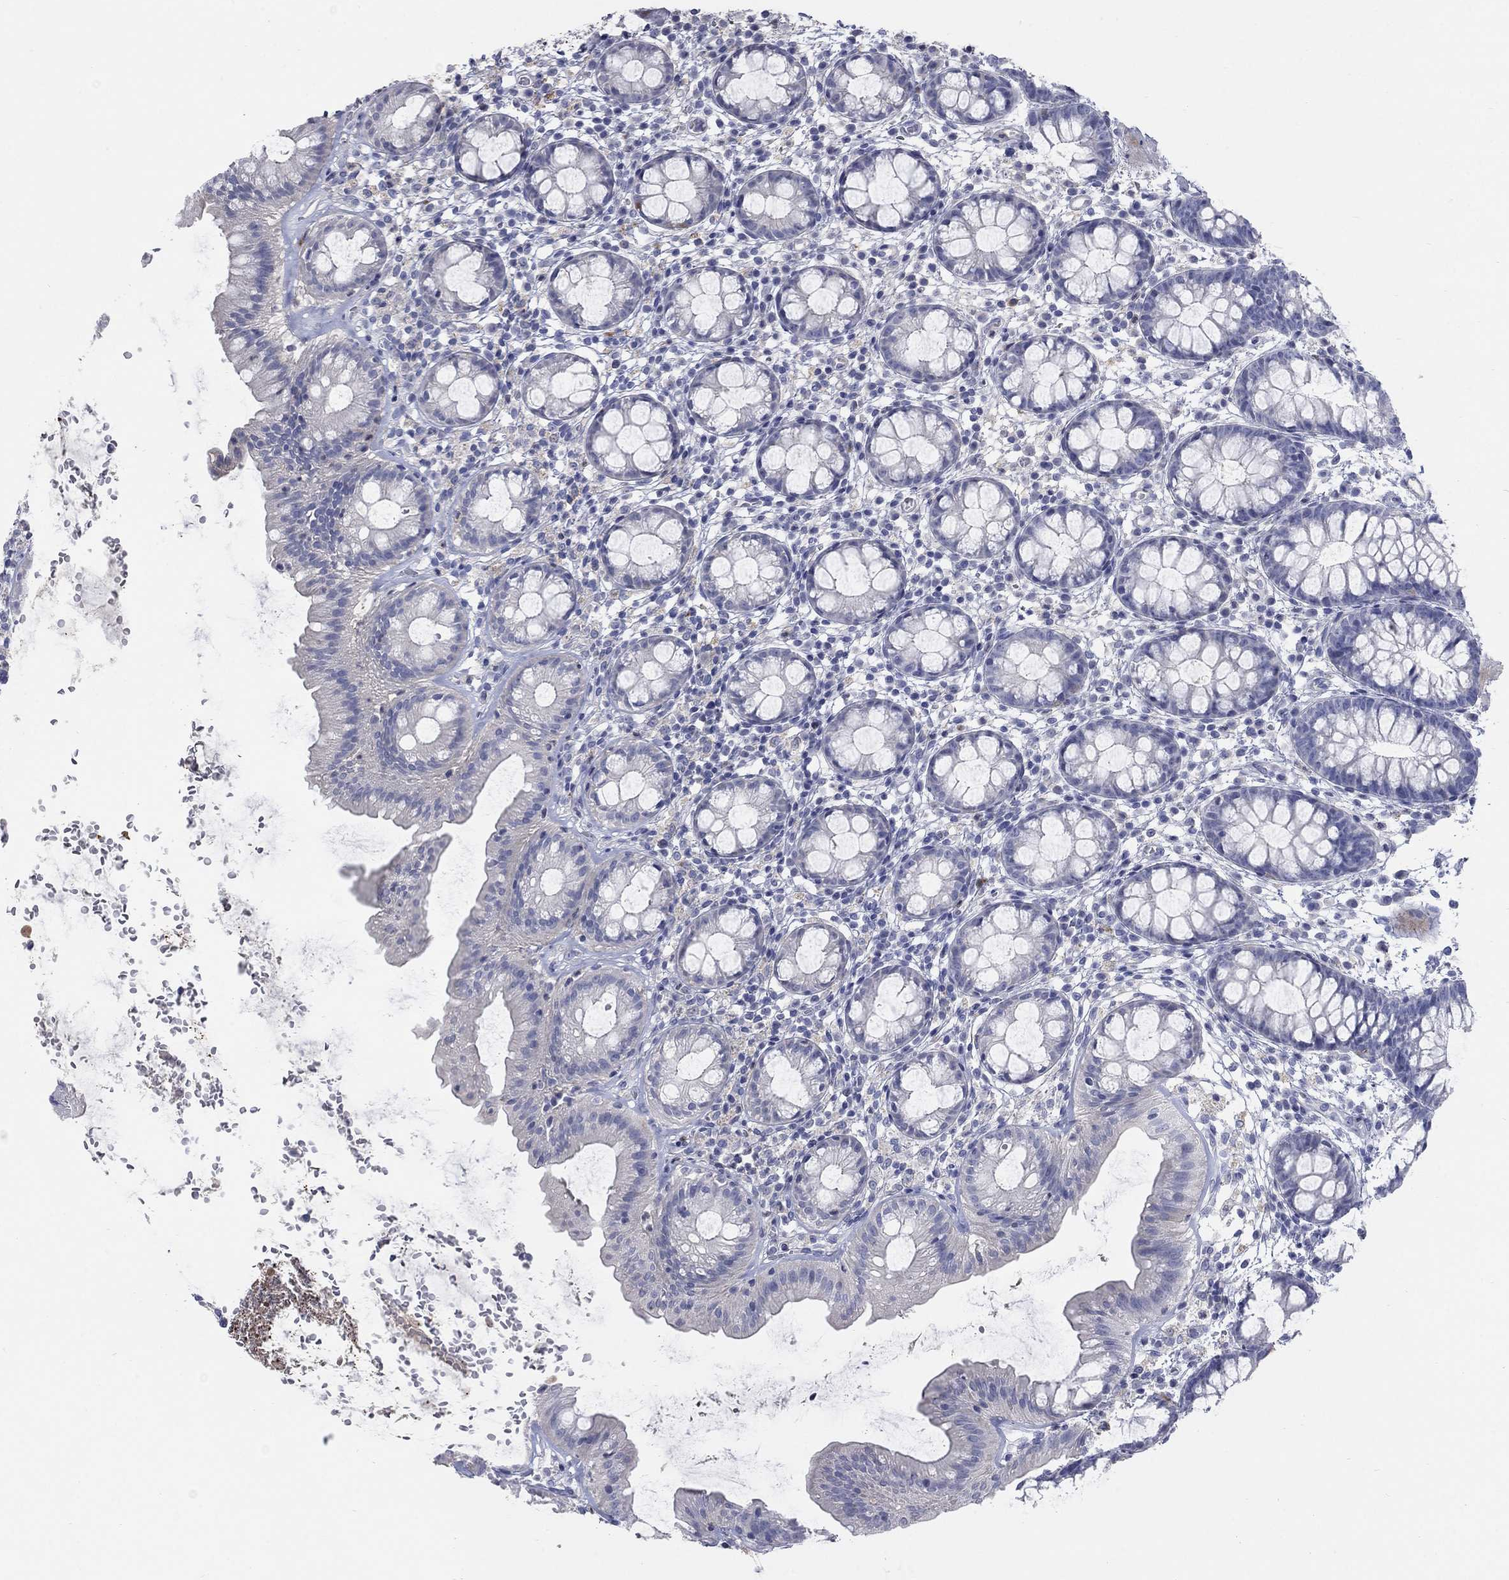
{"staining": {"intensity": "moderate", "quantity": "<25%", "location": "cytoplasmic/membranous"}, "tissue": "rectum", "cell_type": "Glandular cells", "image_type": "normal", "snomed": [{"axis": "morphology", "description": "Normal tissue, NOS"}, {"axis": "topography", "description": "Rectum"}], "caption": "Immunohistochemistry histopathology image of normal rectum stained for a protein (brown), which demonstrates low levels of moderate cytoplasmic/membranous expression in about <25% of glandular cells.", "gene": "TMEM249", "patient": {"sex": "male", "age": 57}}